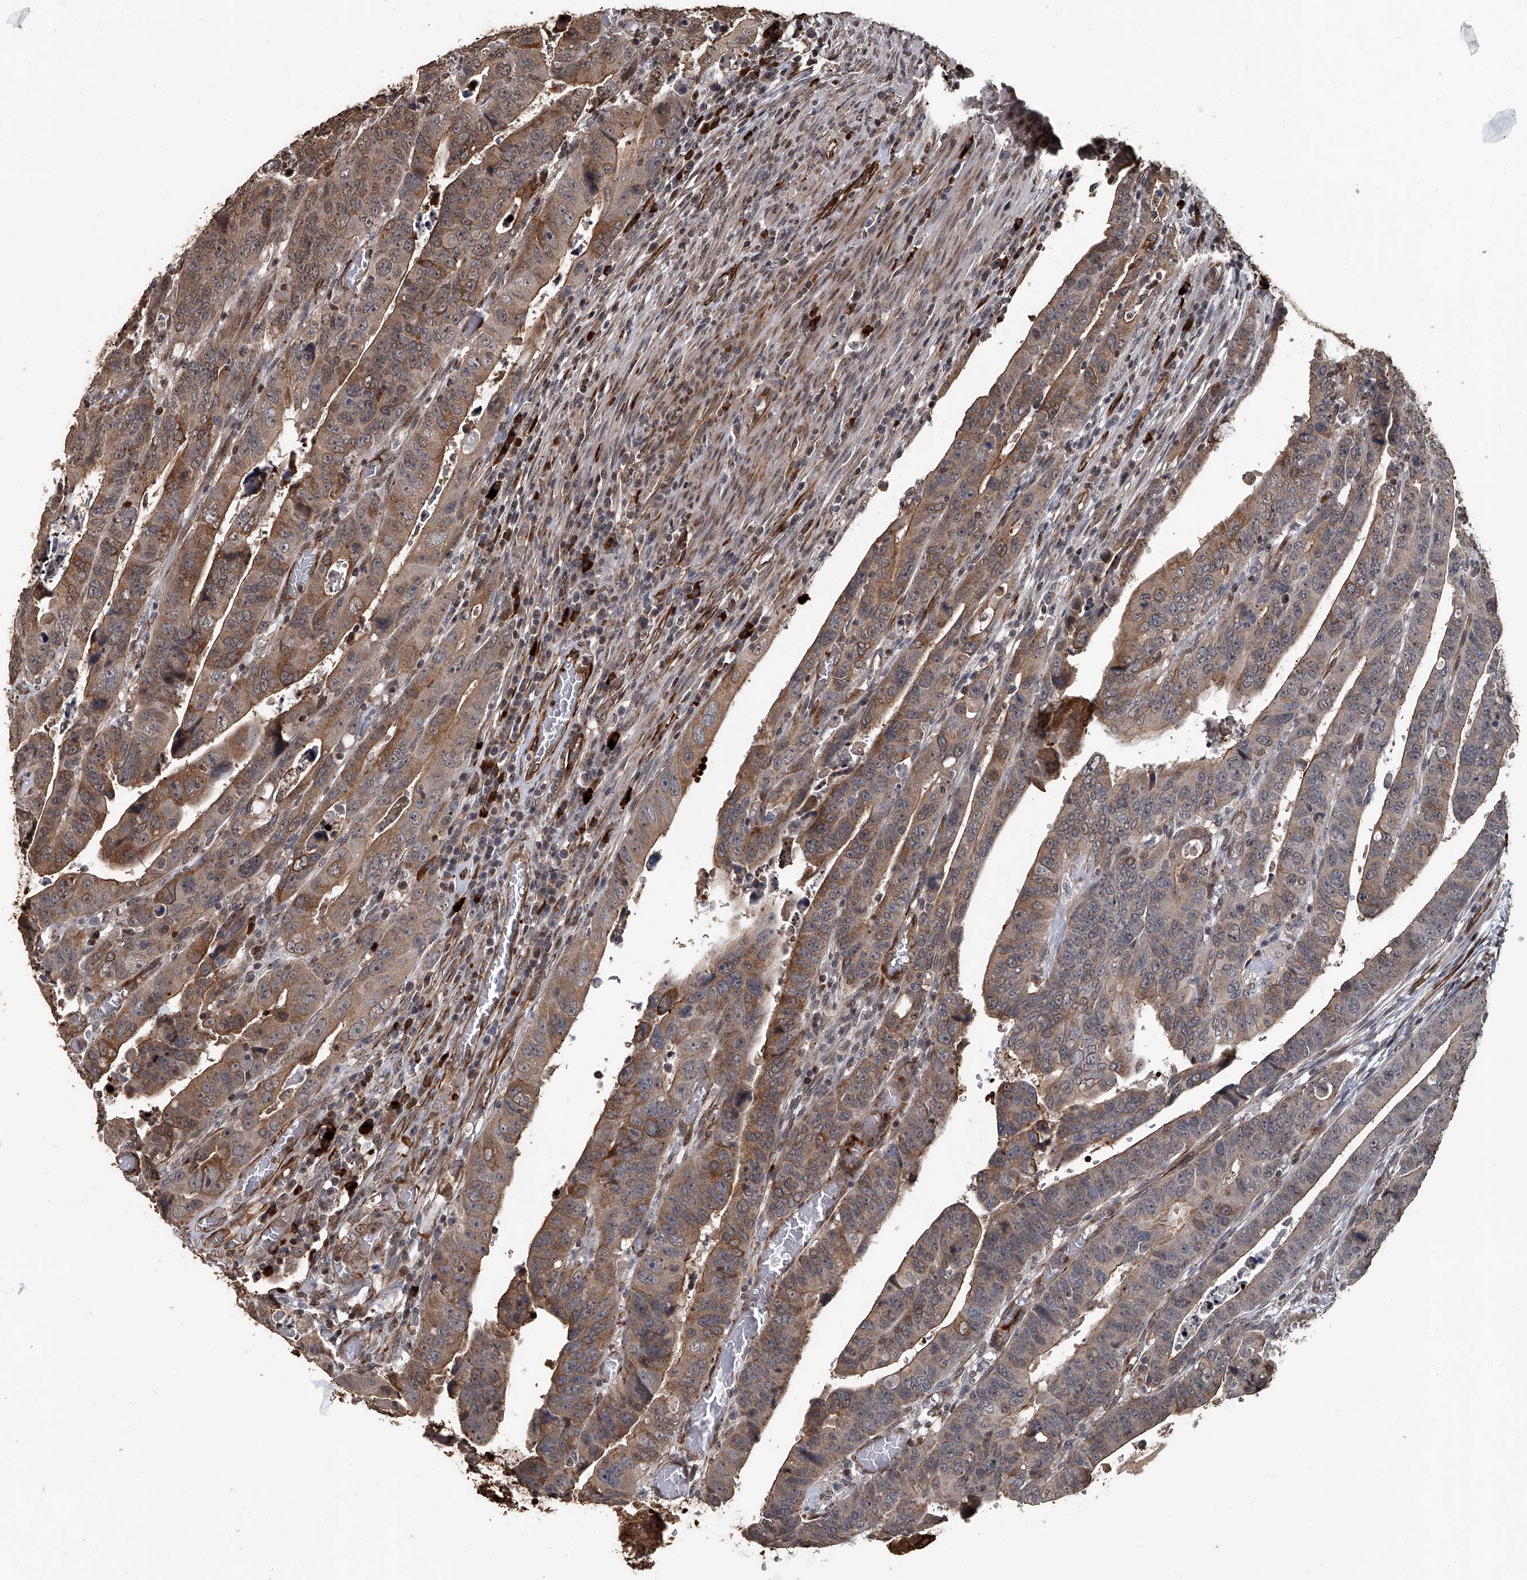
{"staining": {"intensity": "moderate", "quantity": ">75%", "location": "cytoplasmic/membranous"}, "tissue": "colorectal cancer", "cell_type": "Tumor cells", "image_type": "cancer", "snomed": [{"axis": "morphology", "description": "Normal tissue, NOS"}, {"axis": "morphology", "description": "Adenocarcinoma, NOS"}, {"axis": "topography", "description": "Rectum"}], "caption": "This micrograph exhibits immunohistochemistry staining of human adenocarcinoma (colorectal), with medium moderate cytoplasmic/membranous expression in approximately >75% of tumor cells.", "gene": "GPR132", "patient": {"sex": "female", "age": 65}}